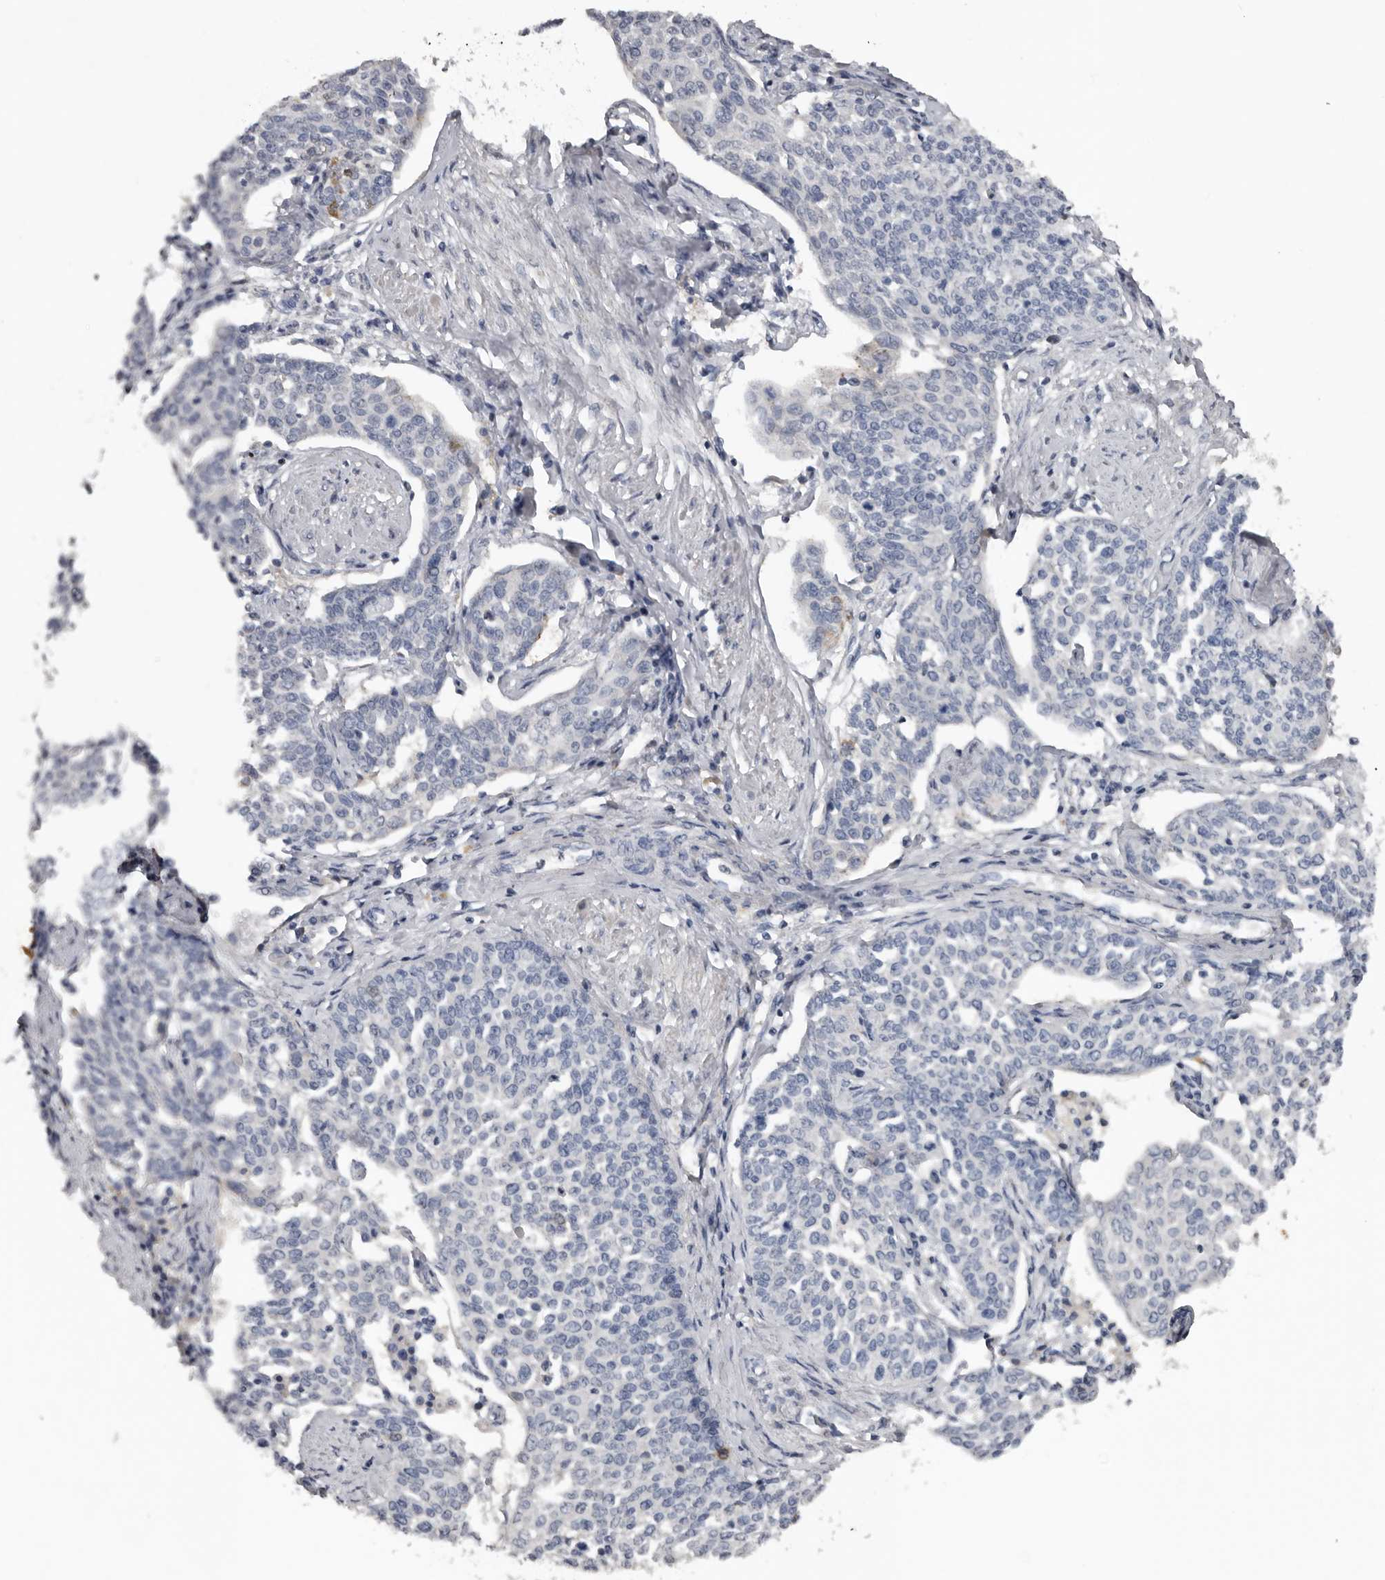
{"staining": {"intensity": "negative", "quantity": "none", "location": "none"}, "tissue": "cervical cancer", "cell_type": "Tumor cells", "image_type": "cancer", "snomed": [{"axis": "morphology", "description": "Squamous cell carcinoma, NOS"}, {"axis": "topography", "description": "Cervix"}], "caption": "High power microscopy image of an immunohistochemistry histopathology image of cervical cancer, revealing no significant positivity in tumor cells.", "gene": "FABP7", "patient": {"sex": "female", "age": 34}}